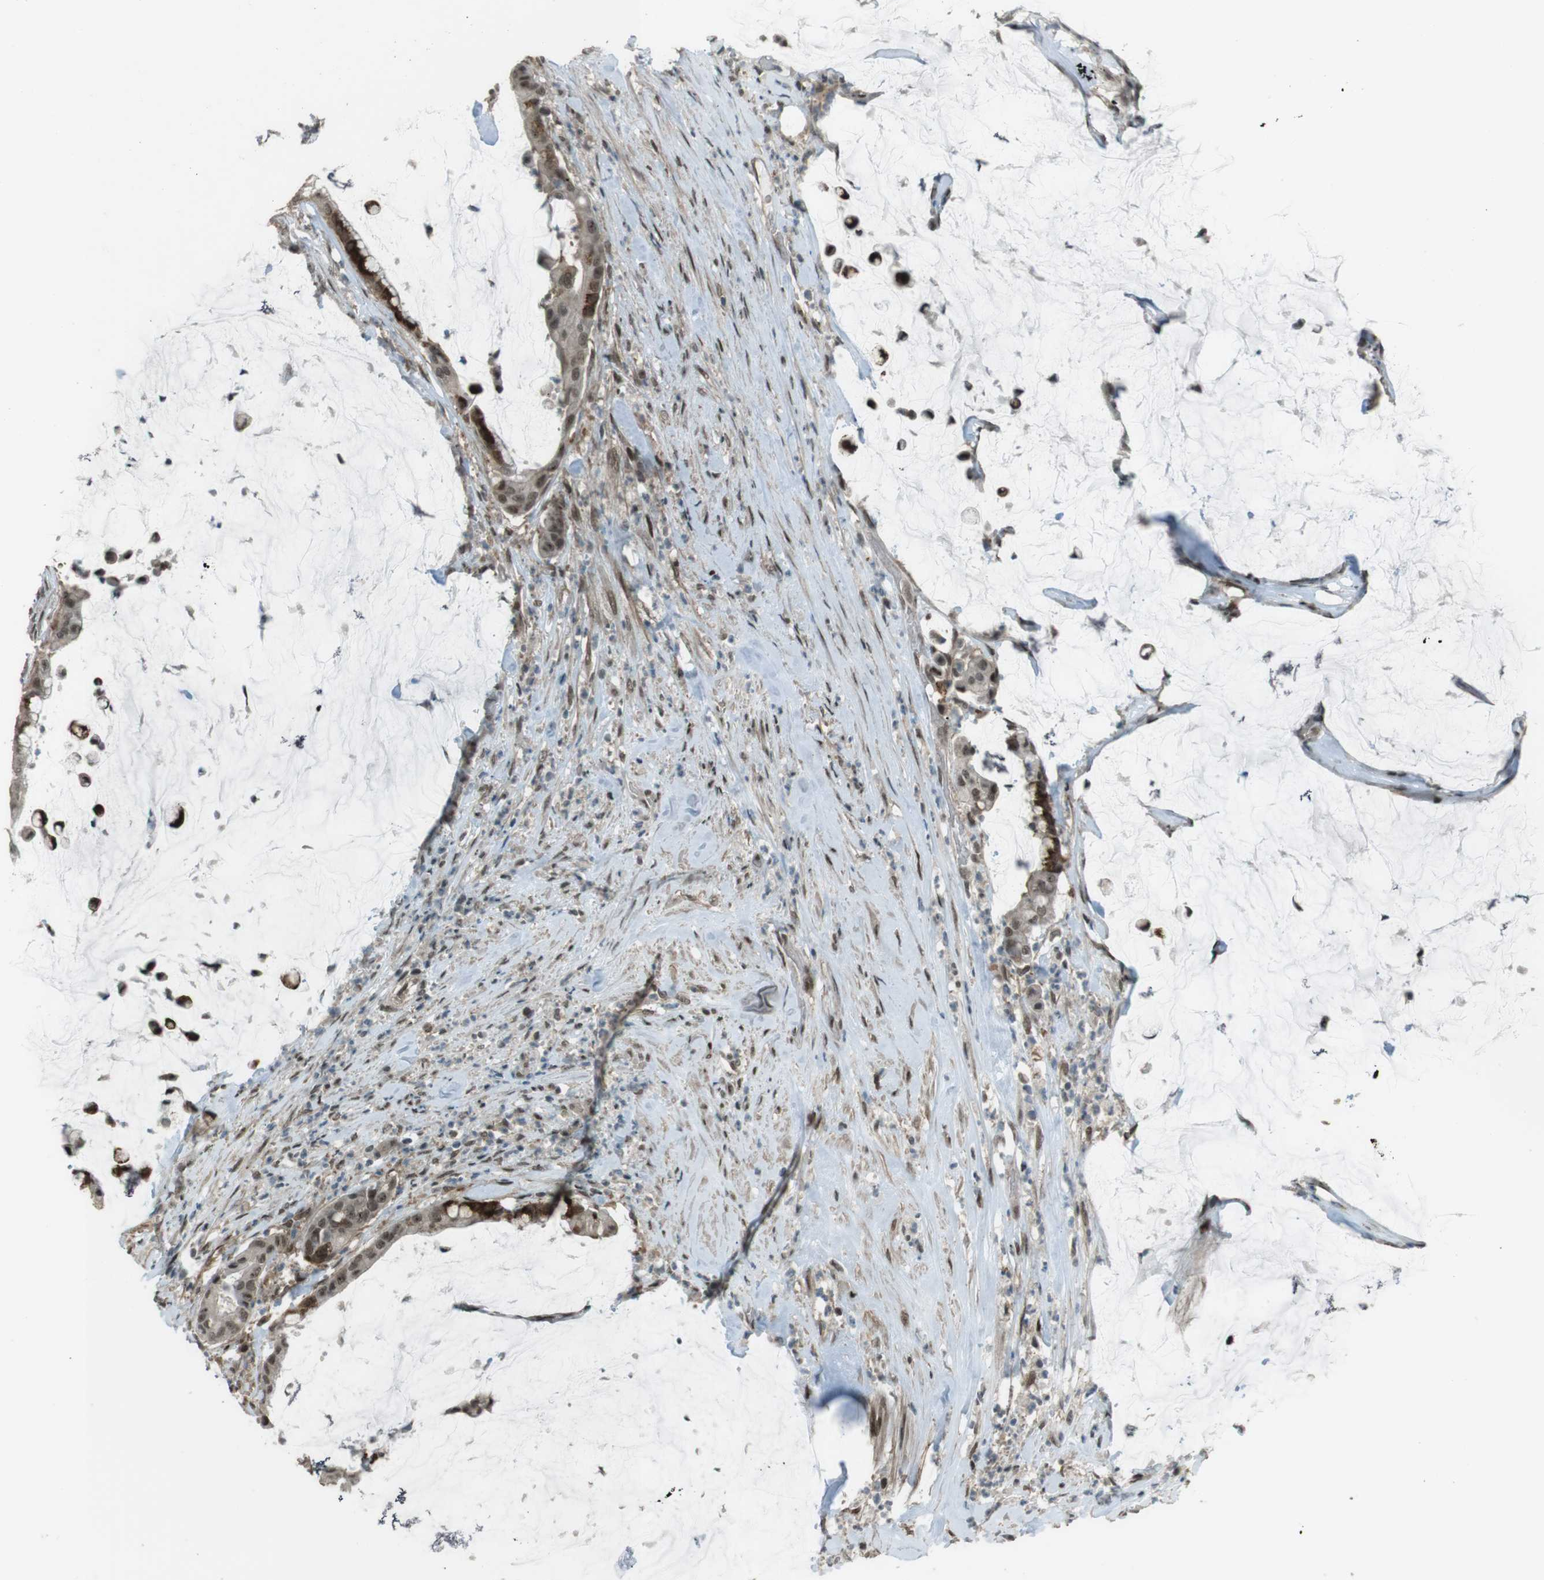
{"staining": {"intensity": "moderate", "quantity": "<25%", "location": "cytoplasmic/membranous,nuclear"}, "tissue": "pancreatic cancer", "cell_type": "Tumor cells", "image_type": "cancer", "snomed": [{"axis": "morphology", "description": "Adenocarcinoma, NOS"}, {"axis": "topography", "description": "Pancreas"}], "caption": "This is a histology image of immunohistochemistry (IHC) staining of adenocarcinoma (pancreatic), which shows moderate positivity in the cytoplasmic/membranous and nuclear of tumor cells.", "gene": "SLITRK5", "patient": {"sex": "male", "age": 41}}